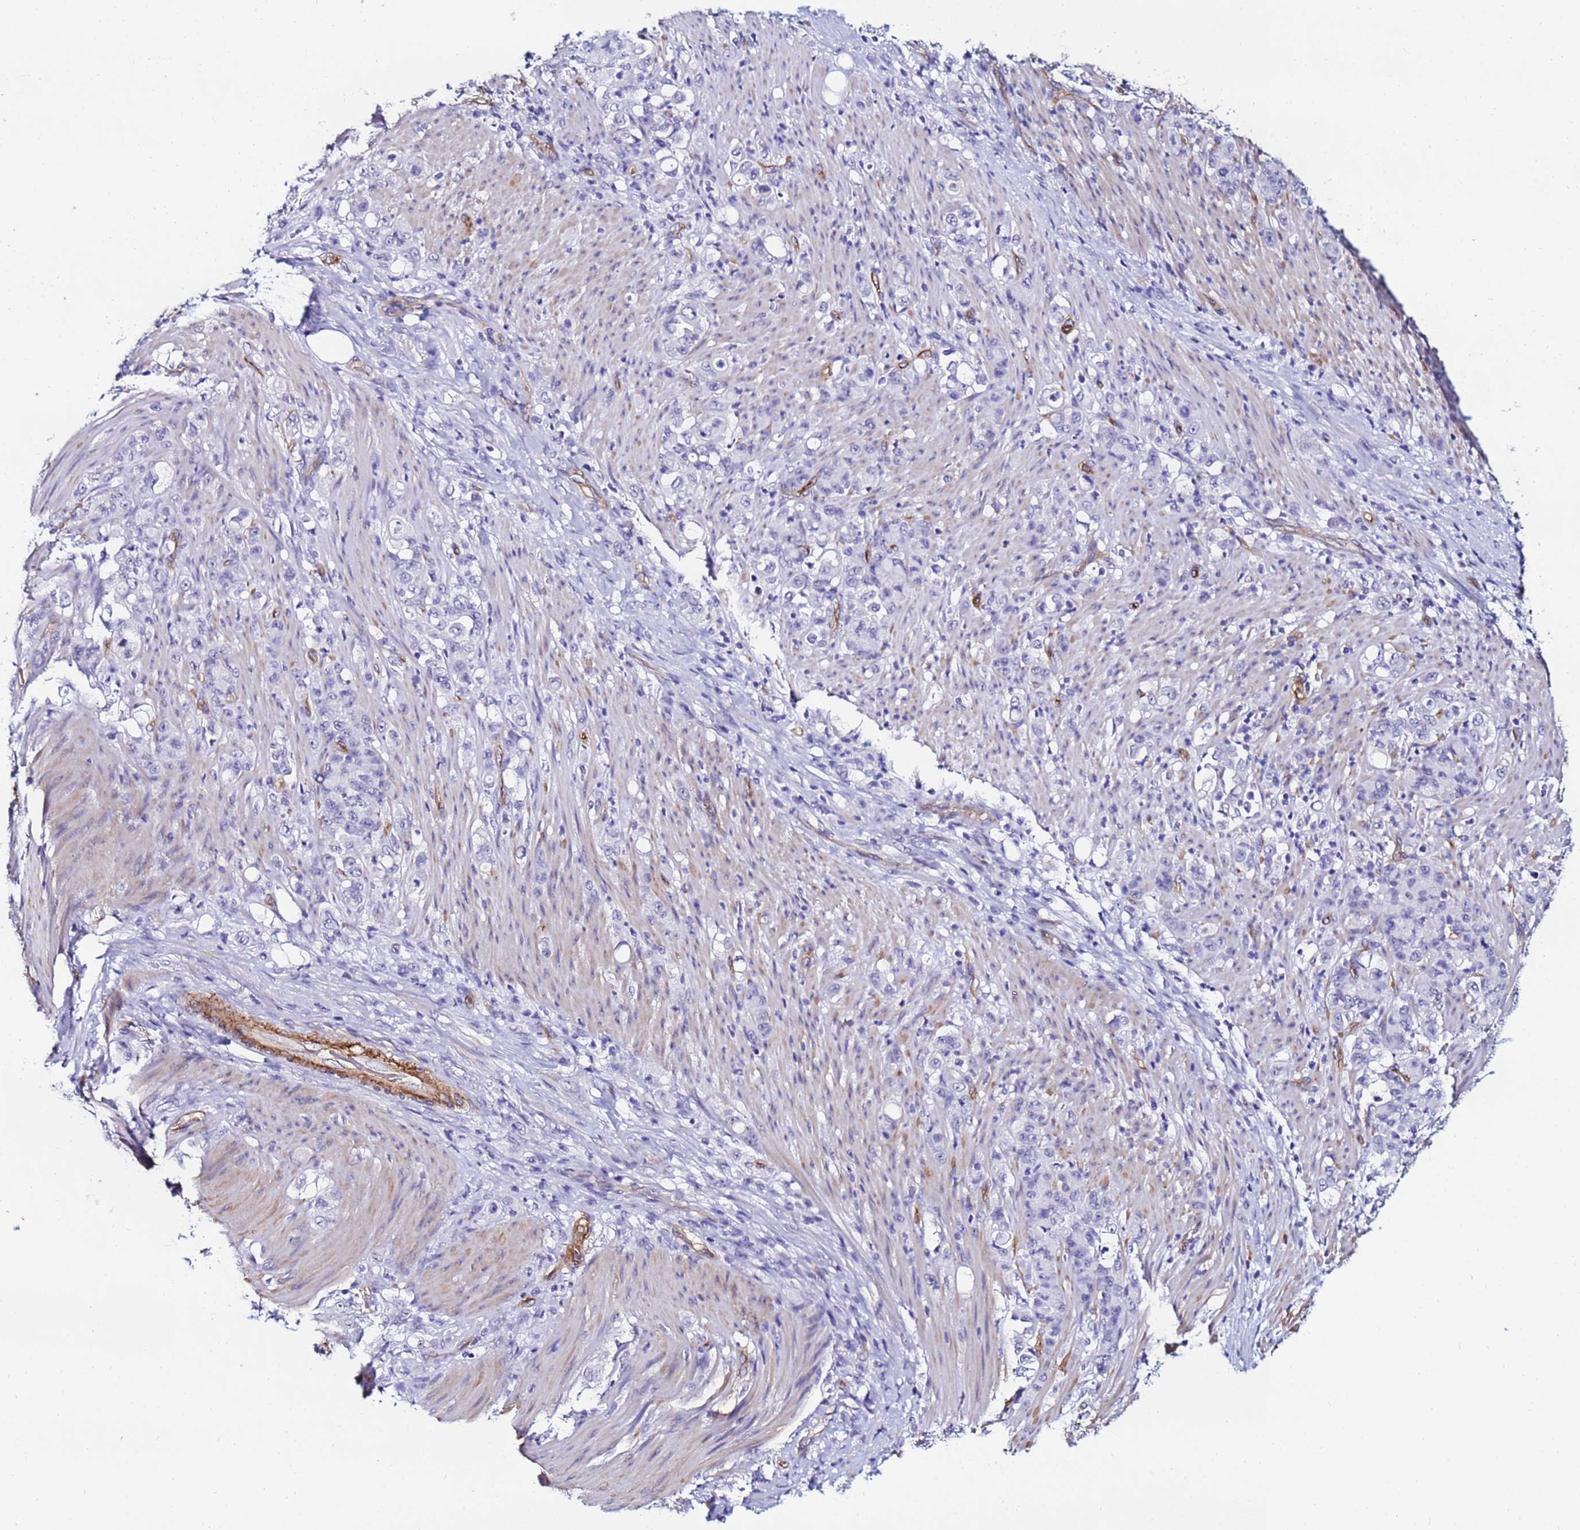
{"staining": {"intensity": "negative", "quantity": "none", "location": "none"}, "tissue": "stomach cancer", "cell_type": "Tumor cells", "image_type": "cancer", "snomed": [{"axis": "morphology", "description": "Normal tissue, NOS"}, {"axis": "morphology", "description": "Adenocarcinoma, NOS"}, {"axis": "topography", "description": "Stomach"}], "caption": "The image demonstrates no staining of tumor cells in stomach adenocarcinoma.", "gene": "DEFB104A", "patient": {"sex": "female", "age": 79}}